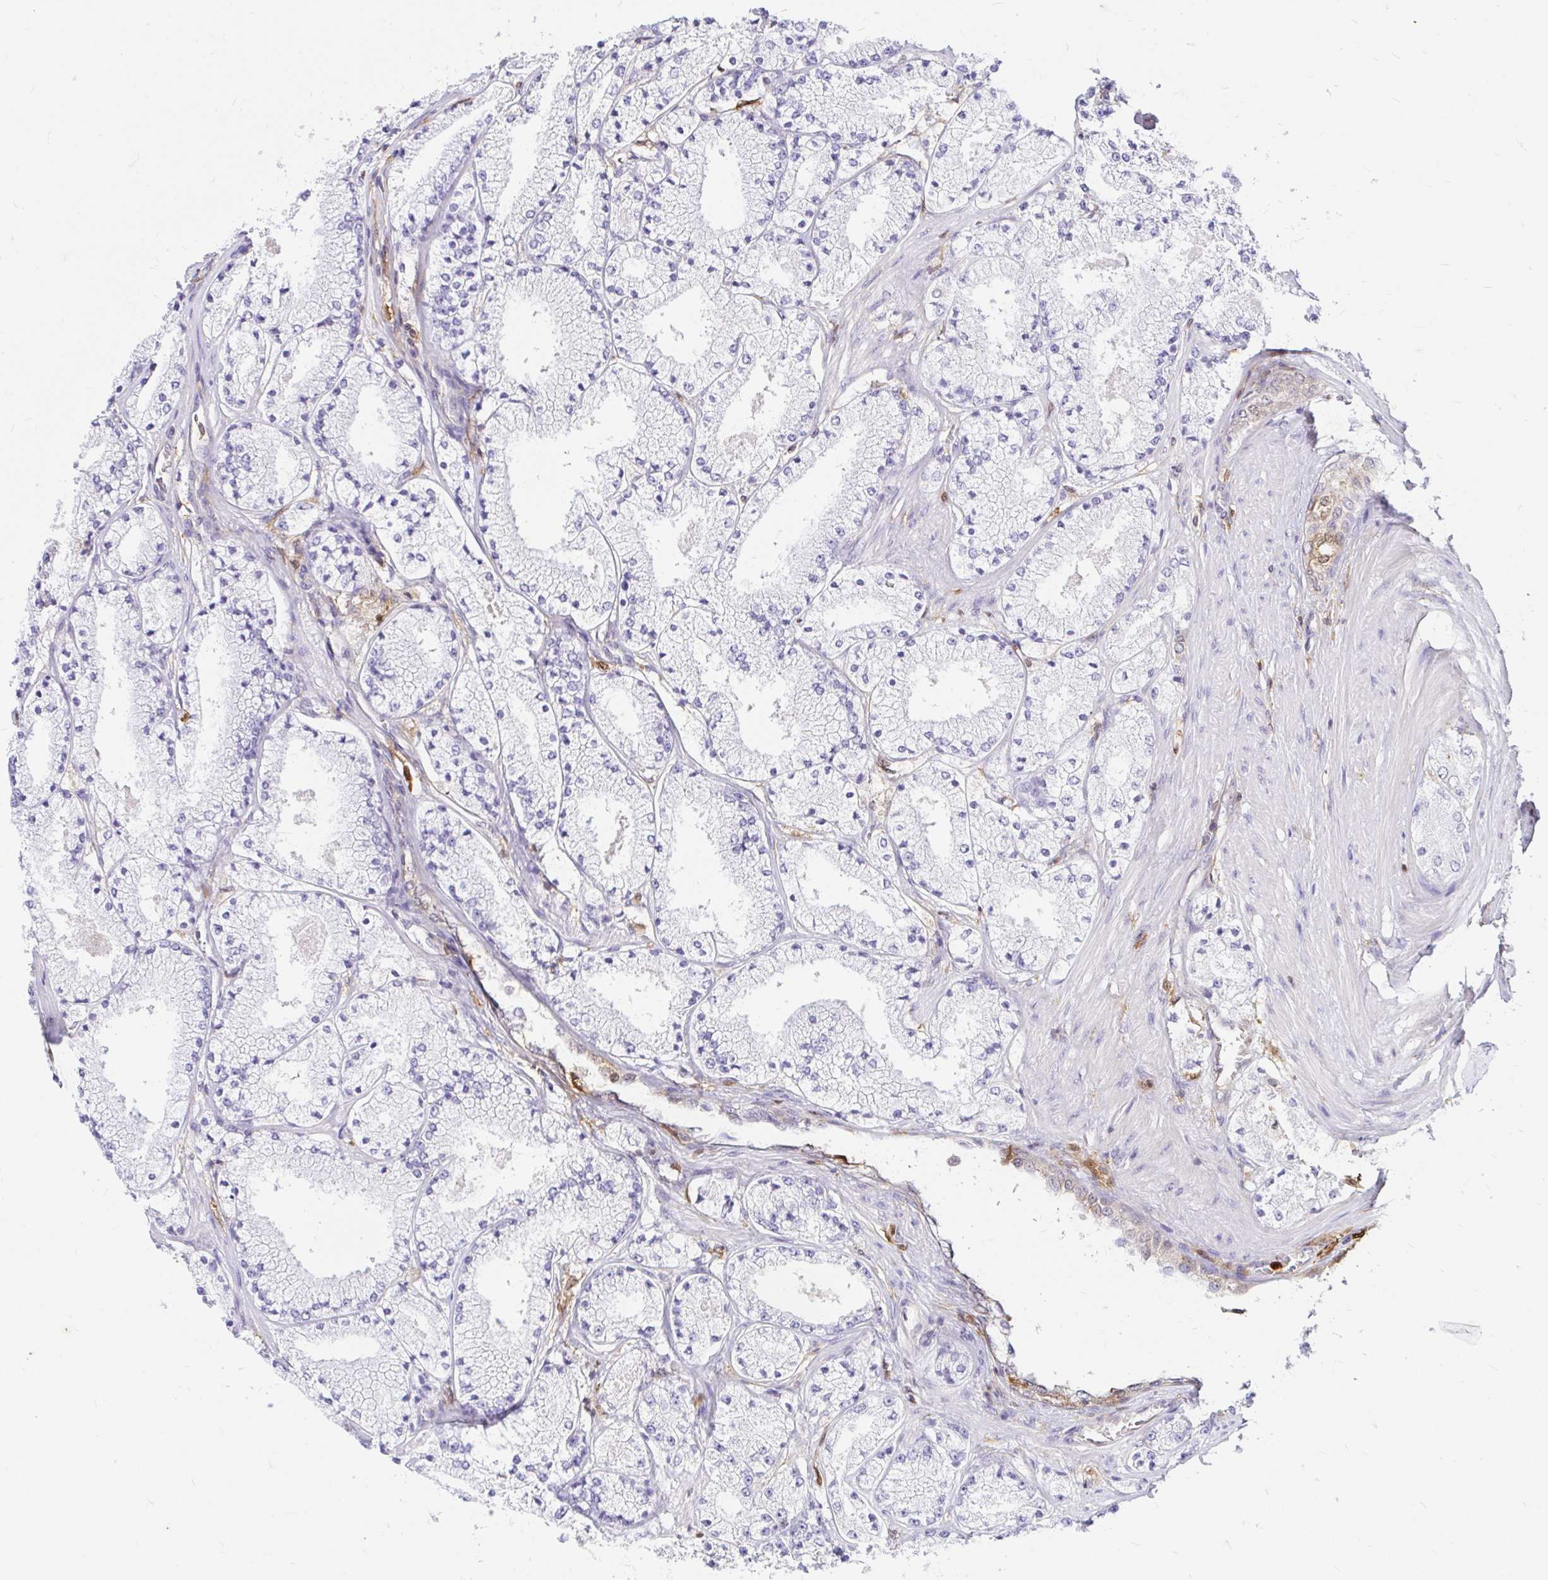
{"staining": {"intensity": "negative", "quantity": "none", "location": "none"}, "tissue": "prostate cancer", "cell_type": "Tumor cells", "image_type": "cancer", "snomed": [{"axis": "morphology", "description": "Adenocarcinoma, High grade"}, {"axis": "topography", "description": "Prostate"}], "caption": "Photomicrograph shows no protein expression in tumor cells of prostate cancer (adenocarcinoma (high-grade)) tissue.", "gene": "PYCARD", "patient": {"sex": "male", "age": 63}}